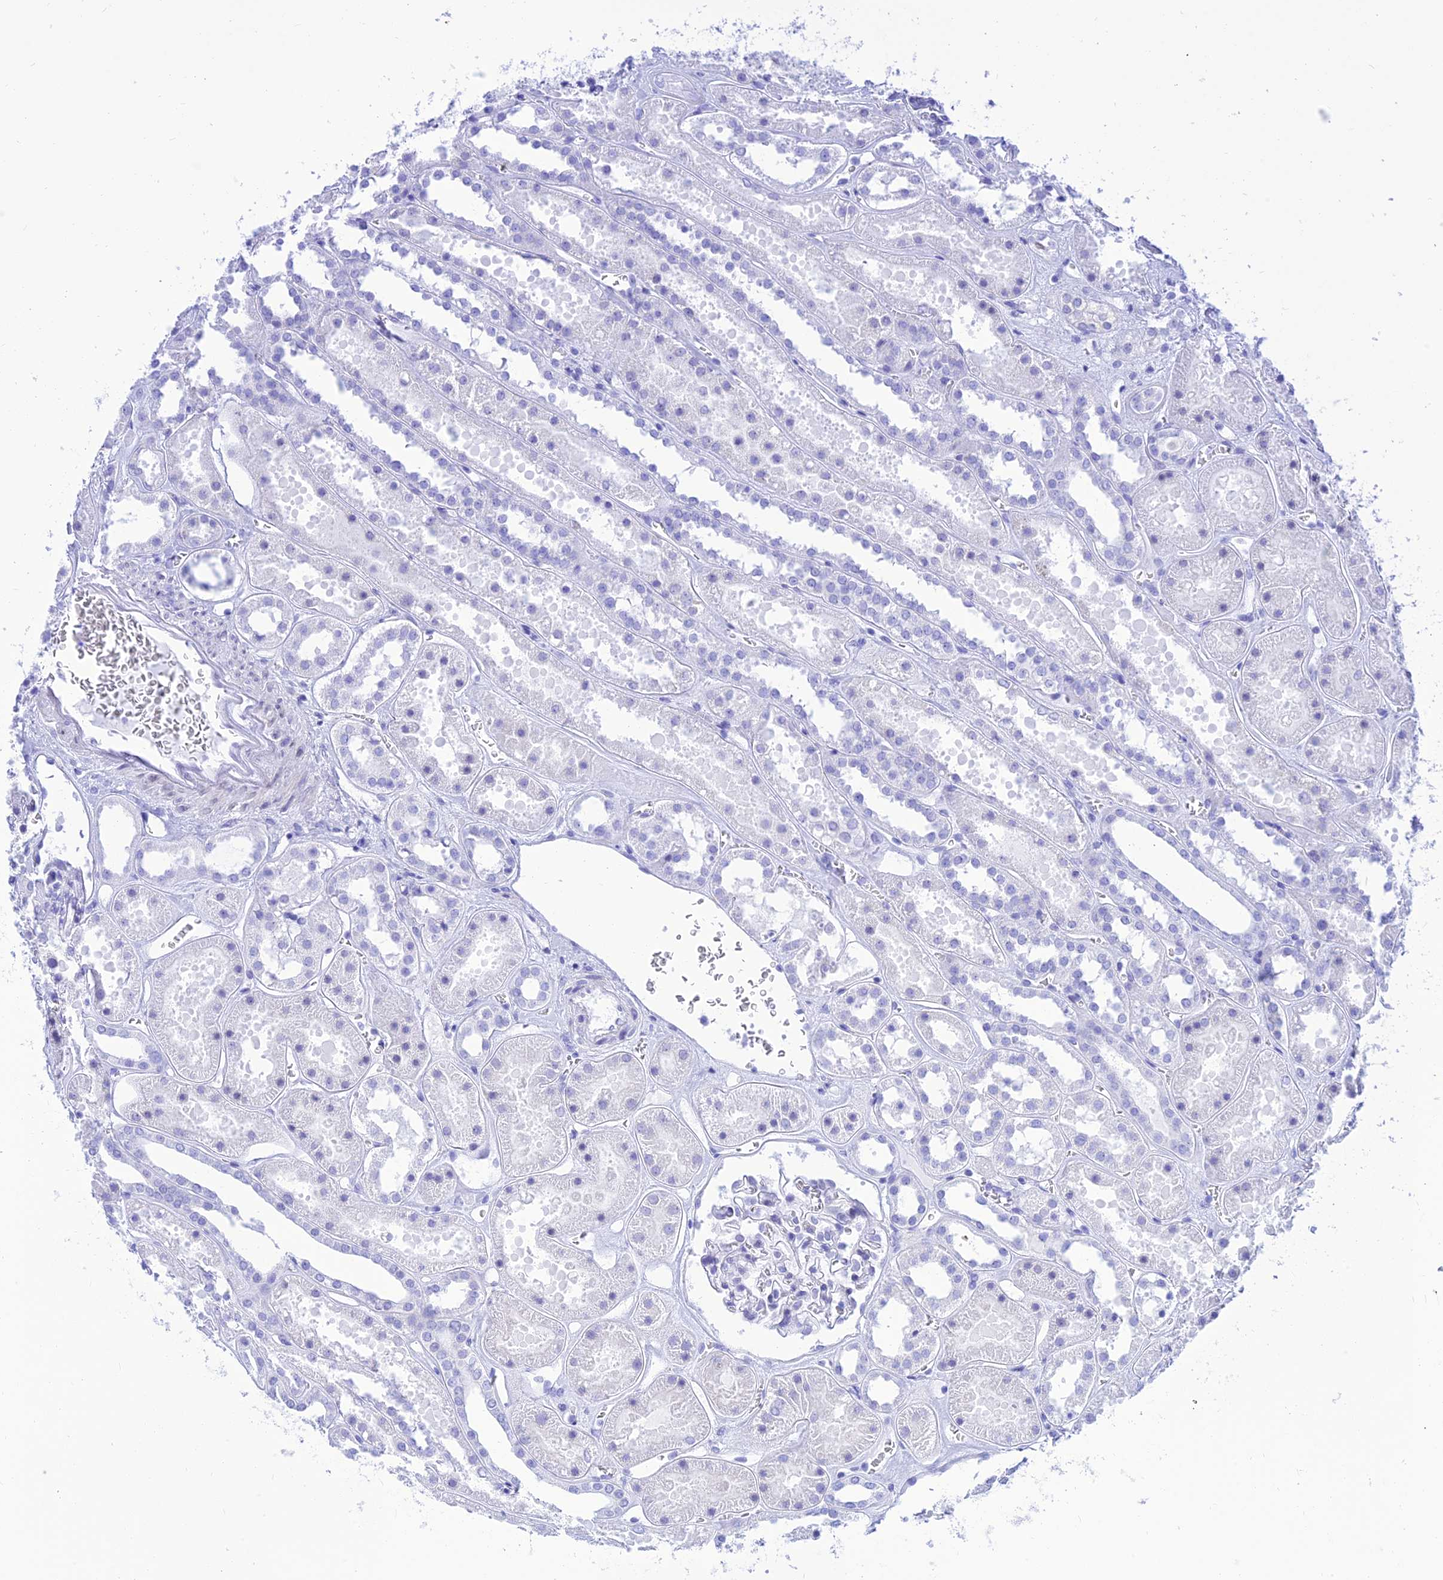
{"staining": {"intensity": "negative", "quantity": "none", "location": "none"}, "tissue": "kidney", "cell_type": "Cells in glomeruli", "image_type": "normal", "snomed": [{"axis": "morphology", "description": "Normal tissue, NOS"}, {"axis": "topography", "description": "Kidney"}], "caption": "IHC of benign human kidney exhibits no positivity in cells in glomeruli.", "gene": "PRNP", "patient": {"sex": "female", "age": 41}}